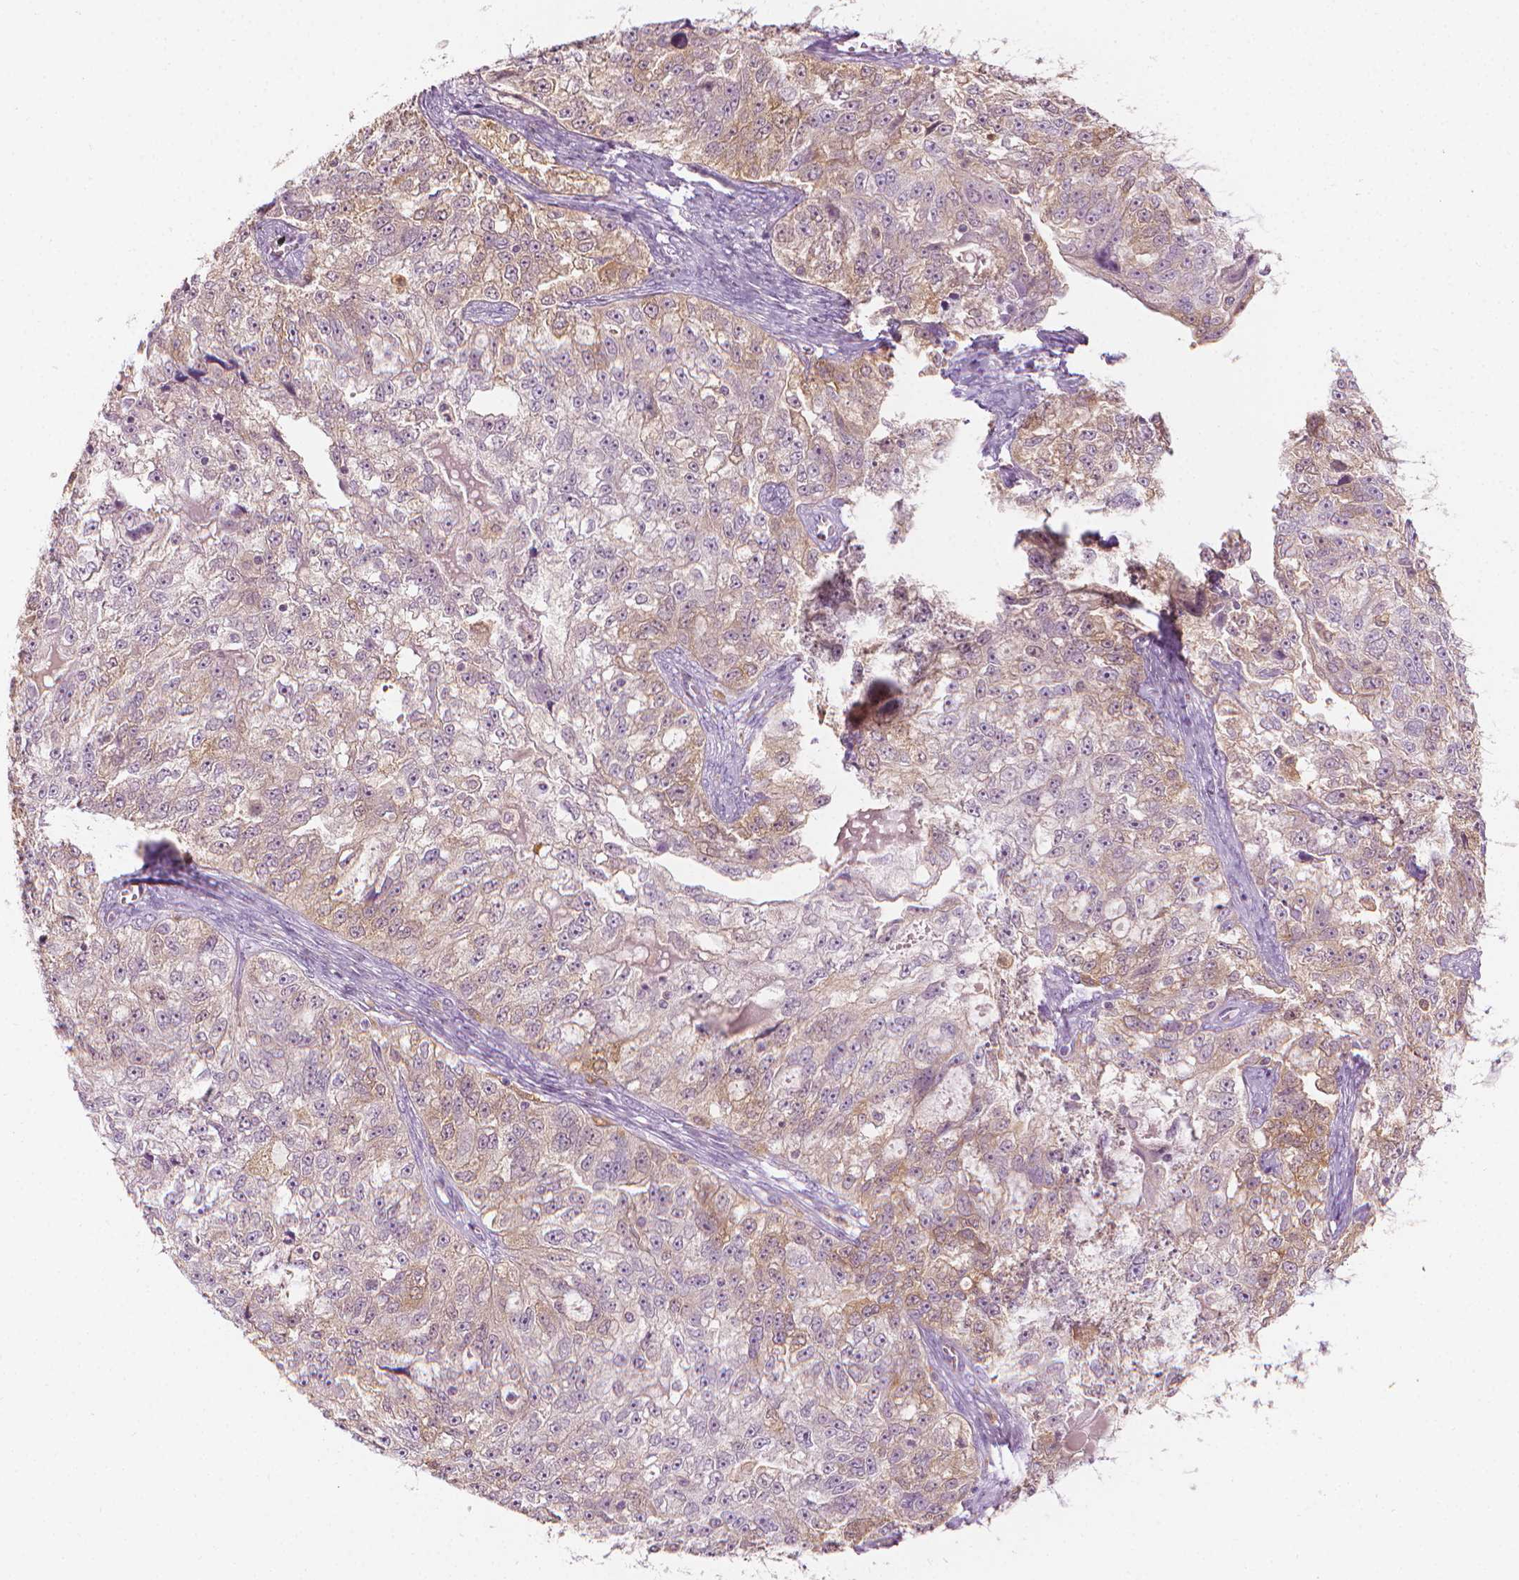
{"staining": {"intensity": "weak", "quantity": "<25%", "location": "cytoplasmic/membranous"}, "tissue": "ovarian cancer", "cell_type": "Tumor cells", "image_type": "cancer", "snomed": [{"axis": "morphology", "description": "Cystadenocarcinoma, serous, NOS"}, {"axis": "topography", "description": "Ovary"}], "caption": "An image of serous cystadenocarcinoma (ovarian) stained for a protein exhibits no brown staining in tumor cells.", "gene": "SHMT1", "patient": {"sex": "female", "age": 51}}